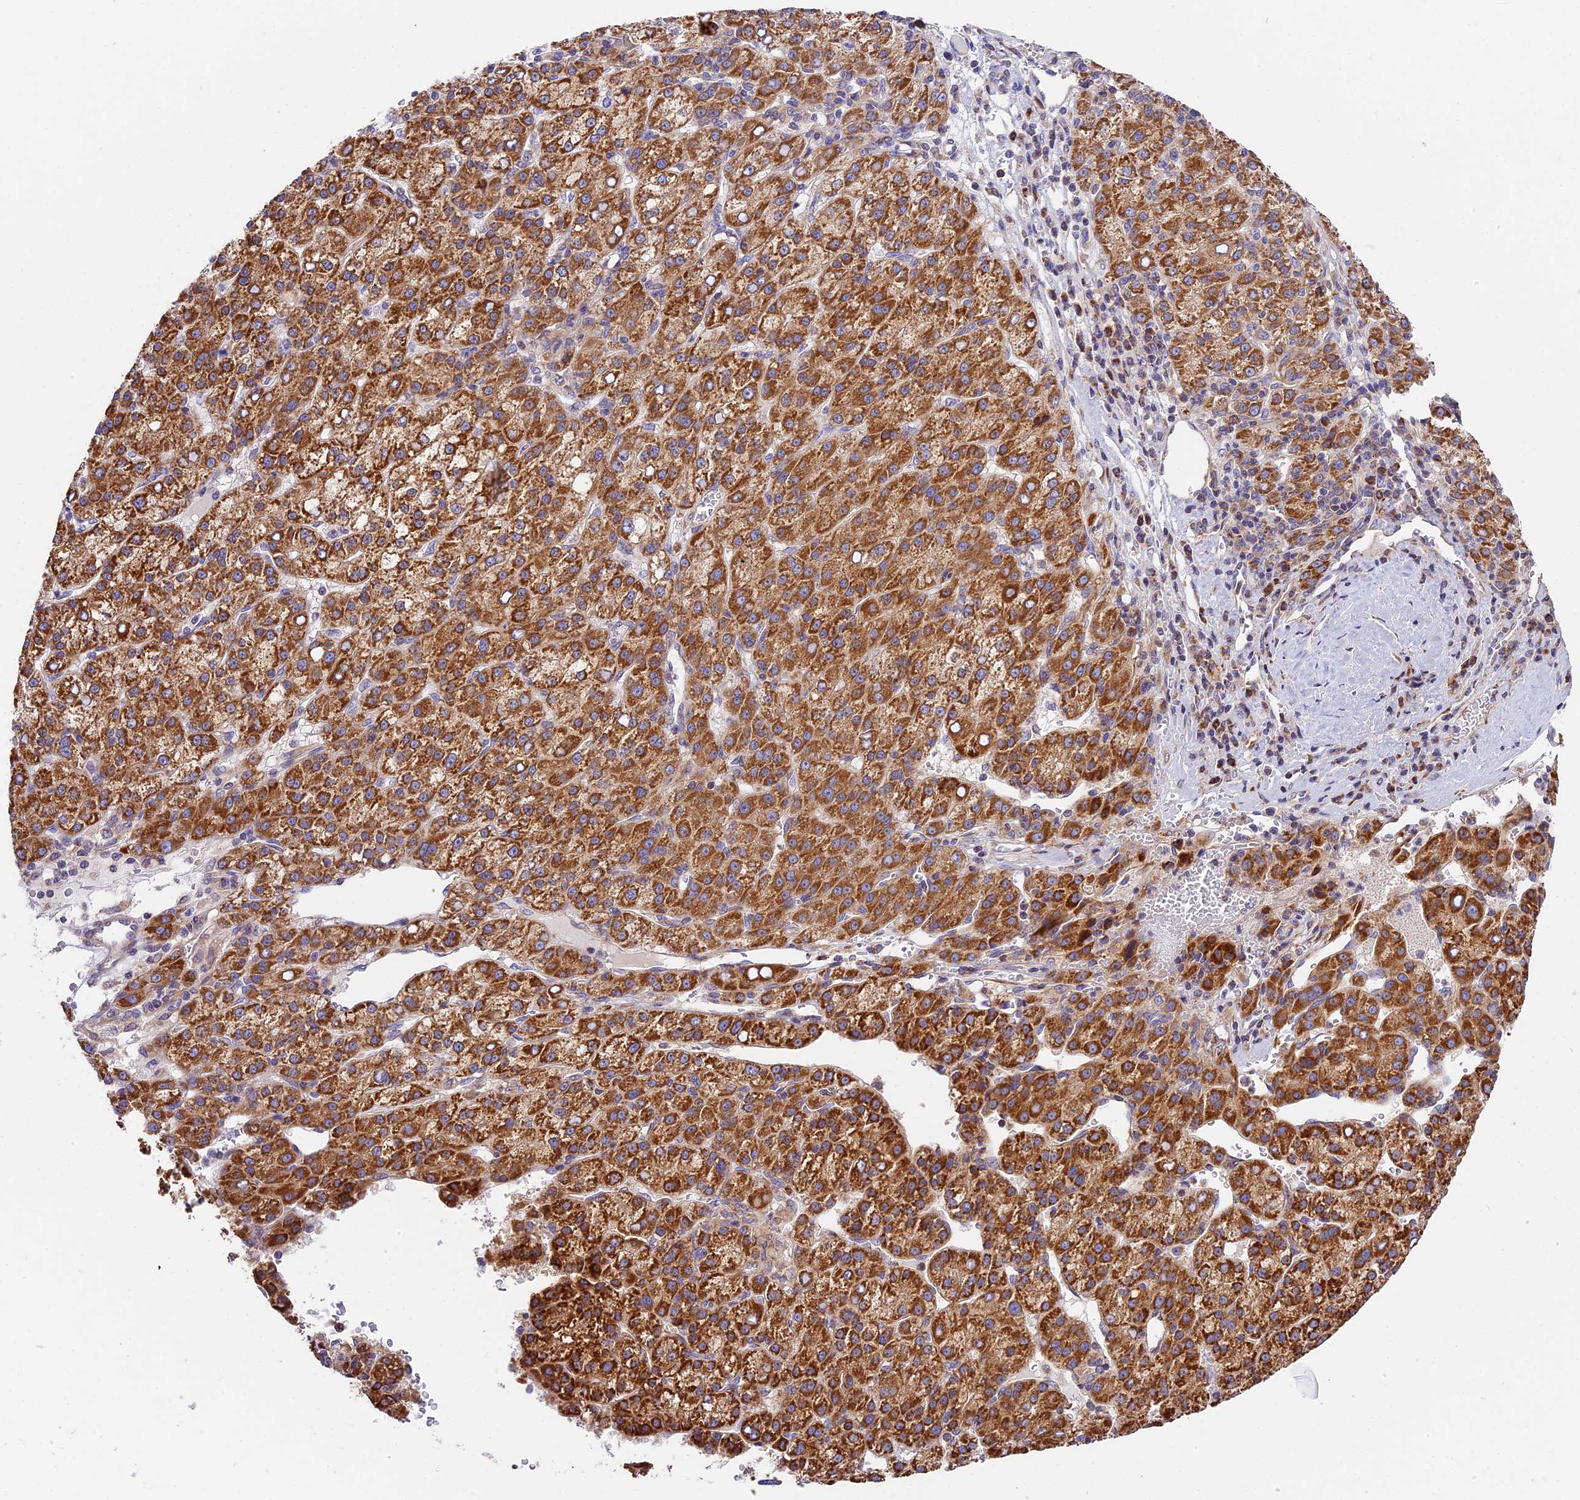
{"staining": {"intensity": "strong", "quantity": ">75%", "location": "cytoplasmic/membranous"}, "tissue": "liver cancer", "cell_type": "Tumor cells", "image_type": "cancer", "snomed": [{"axis": "morphology", "description": "Carcinoma, Hepatocellular, NOS"}, {"axis": "topography", "description": "Liver"}], "caption": "Liver cancer stained for a protein demonstrates strong cytoplasmic/membranous positivity in tumor cells.", "gene": "MRAS", "patient": {"sex": "female", "age": 58}}